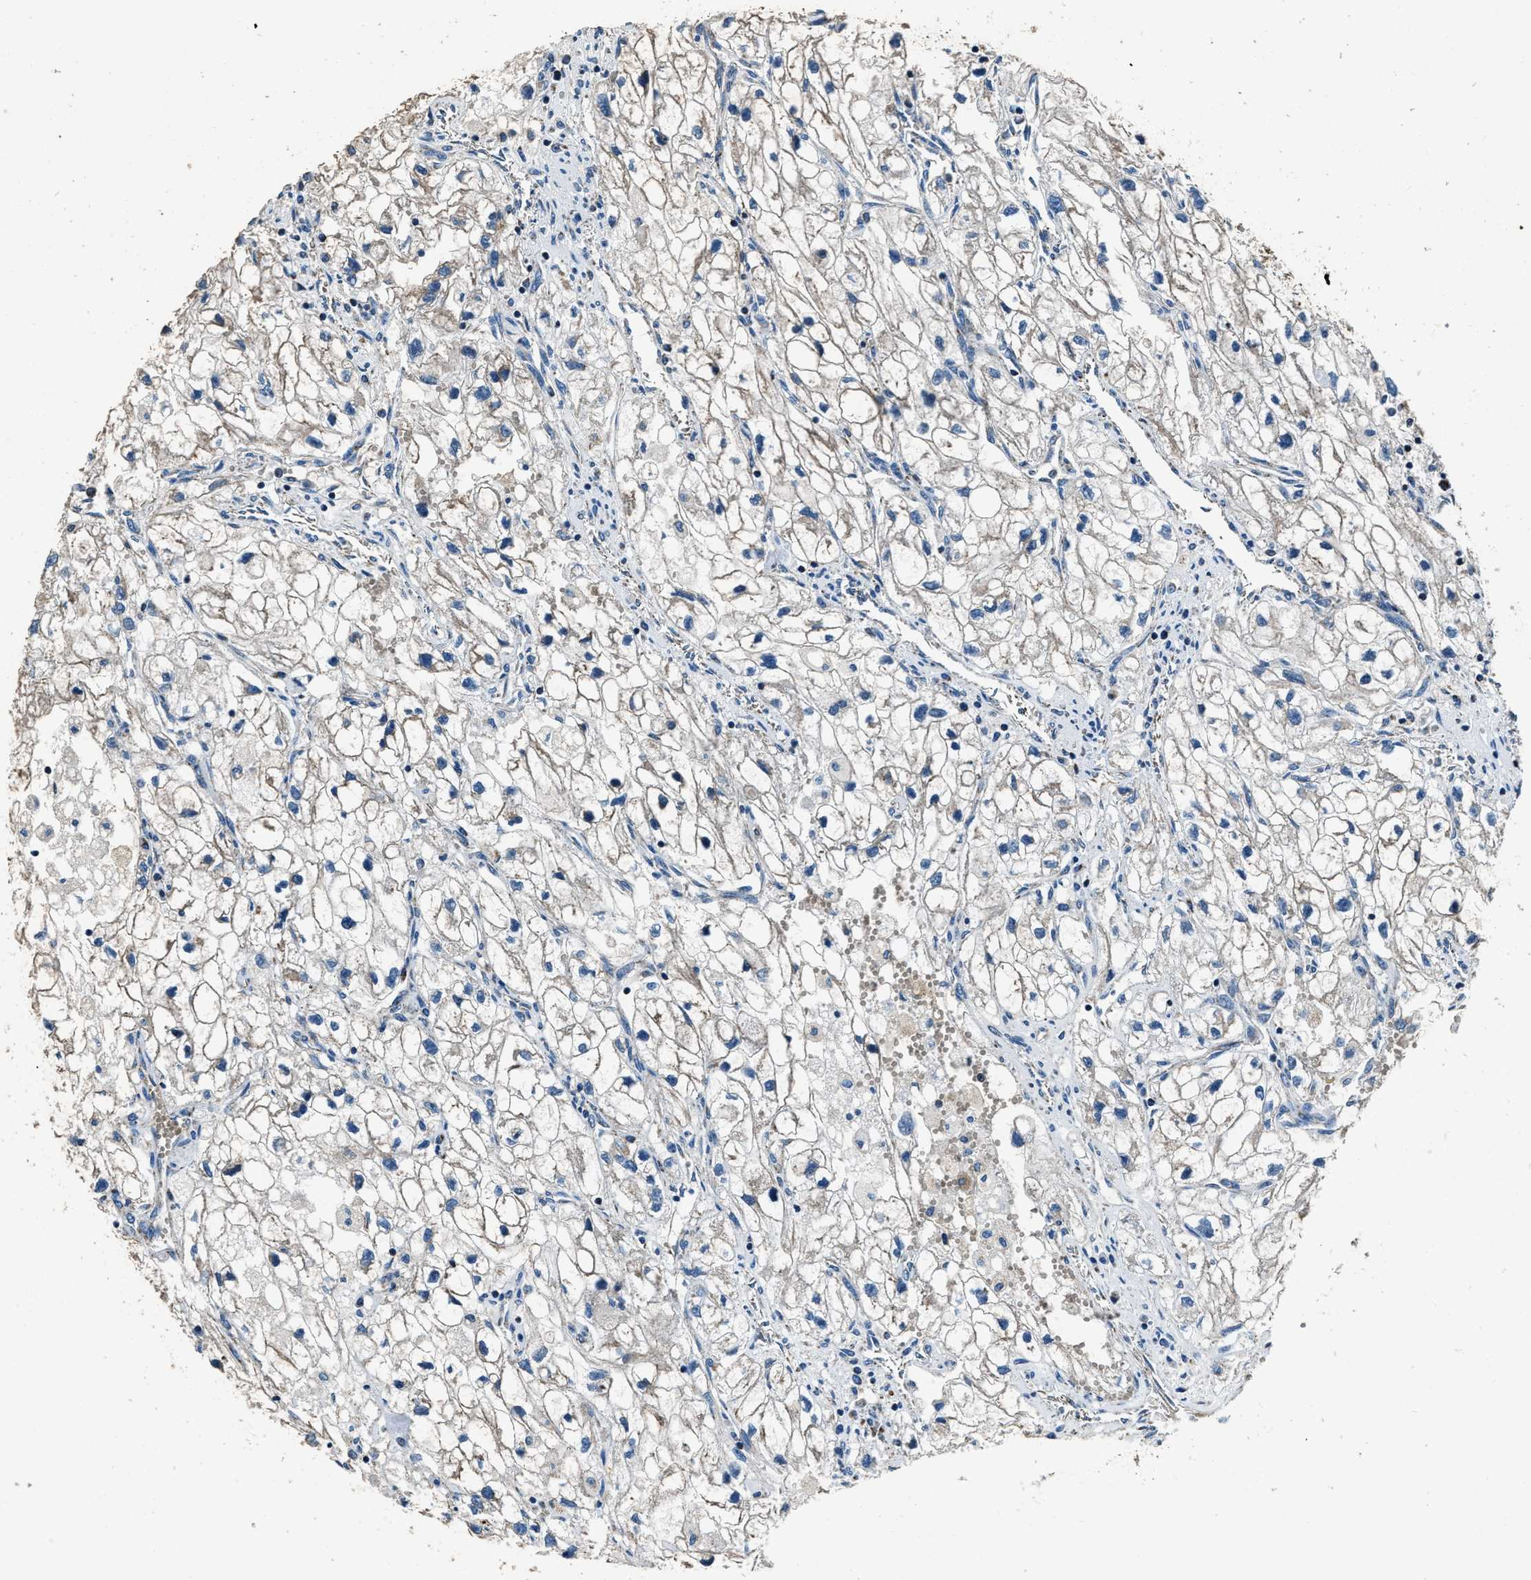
{"staining": {"intensity": "negative", "quantity": "none", "location": "none"}, "tissue": "renal cancer", "cell_type": "Tumor cells", "image_type": "cancer", "snomed": [{"axis": "morphology", "description": "Adenocarcinoma, NOS"}, {"axis": "topography", "description": "Kidney"}], "caption": "DAB (3,3'-diaminobenzidine) immunohistochemical staining of renal adenocarcinoma exhibits no significant positivity in tumor cells. The staining is performed using DAB brown chromogen with nuclei counter-stained in using hematoxylin.", "gene": "OGDH", "patient": {"sex": "female", "age": 70}}